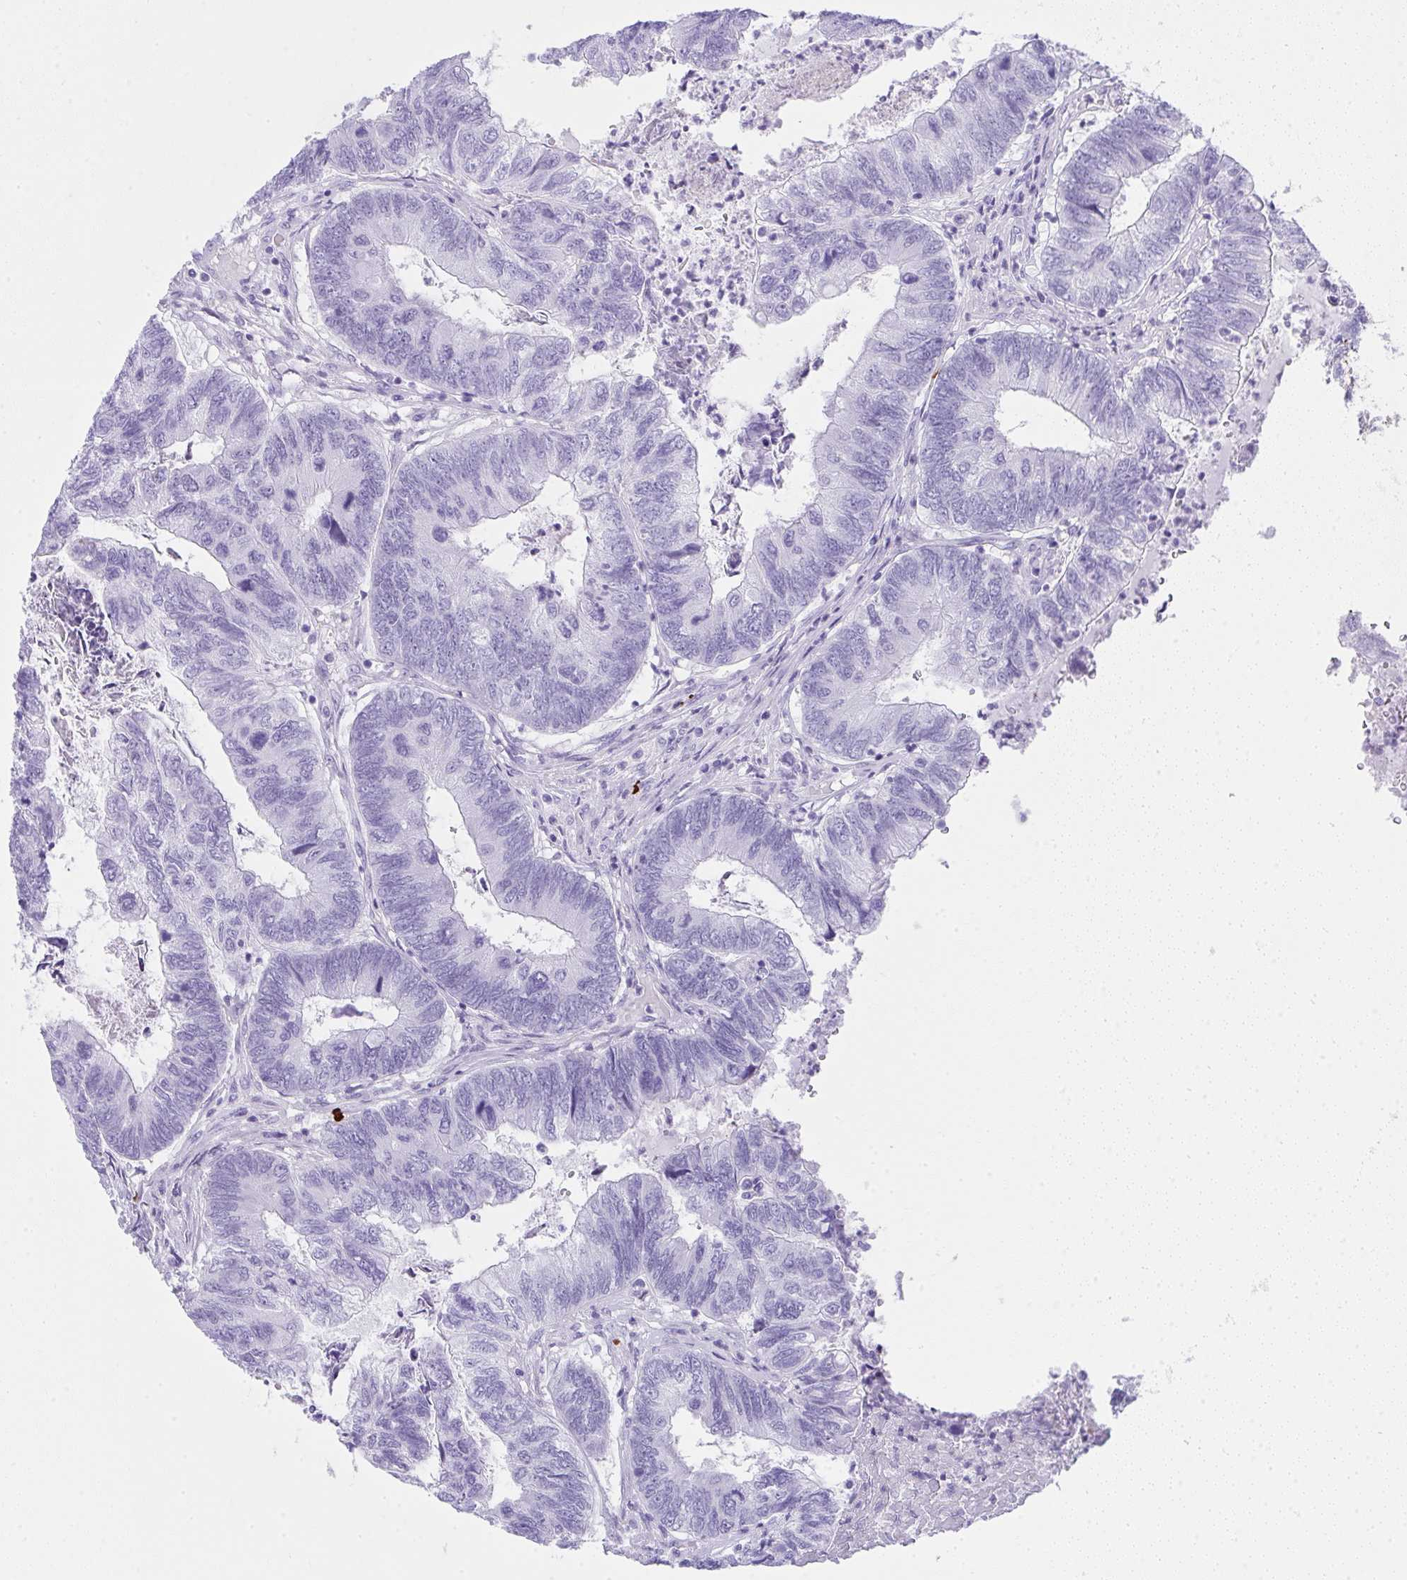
{"staining": {"intensity": "negative", "quantity": "none", "location": "none"}, "tissue": "colorectal cancer", "cell_type": "Tumor cells", "image_type": "cancer", "snomed": [{"axis": "morphology", "description": "Adenocarcinoma, NOS"}, {"axis": "topography", "description": "Colon"}], "caption": "Human colorectal cancer stained for a protein using IHC exhibits no positivity in tumor cells.", "gene": "CDADC1", "patient": {"sex": "female", "age": 67}}